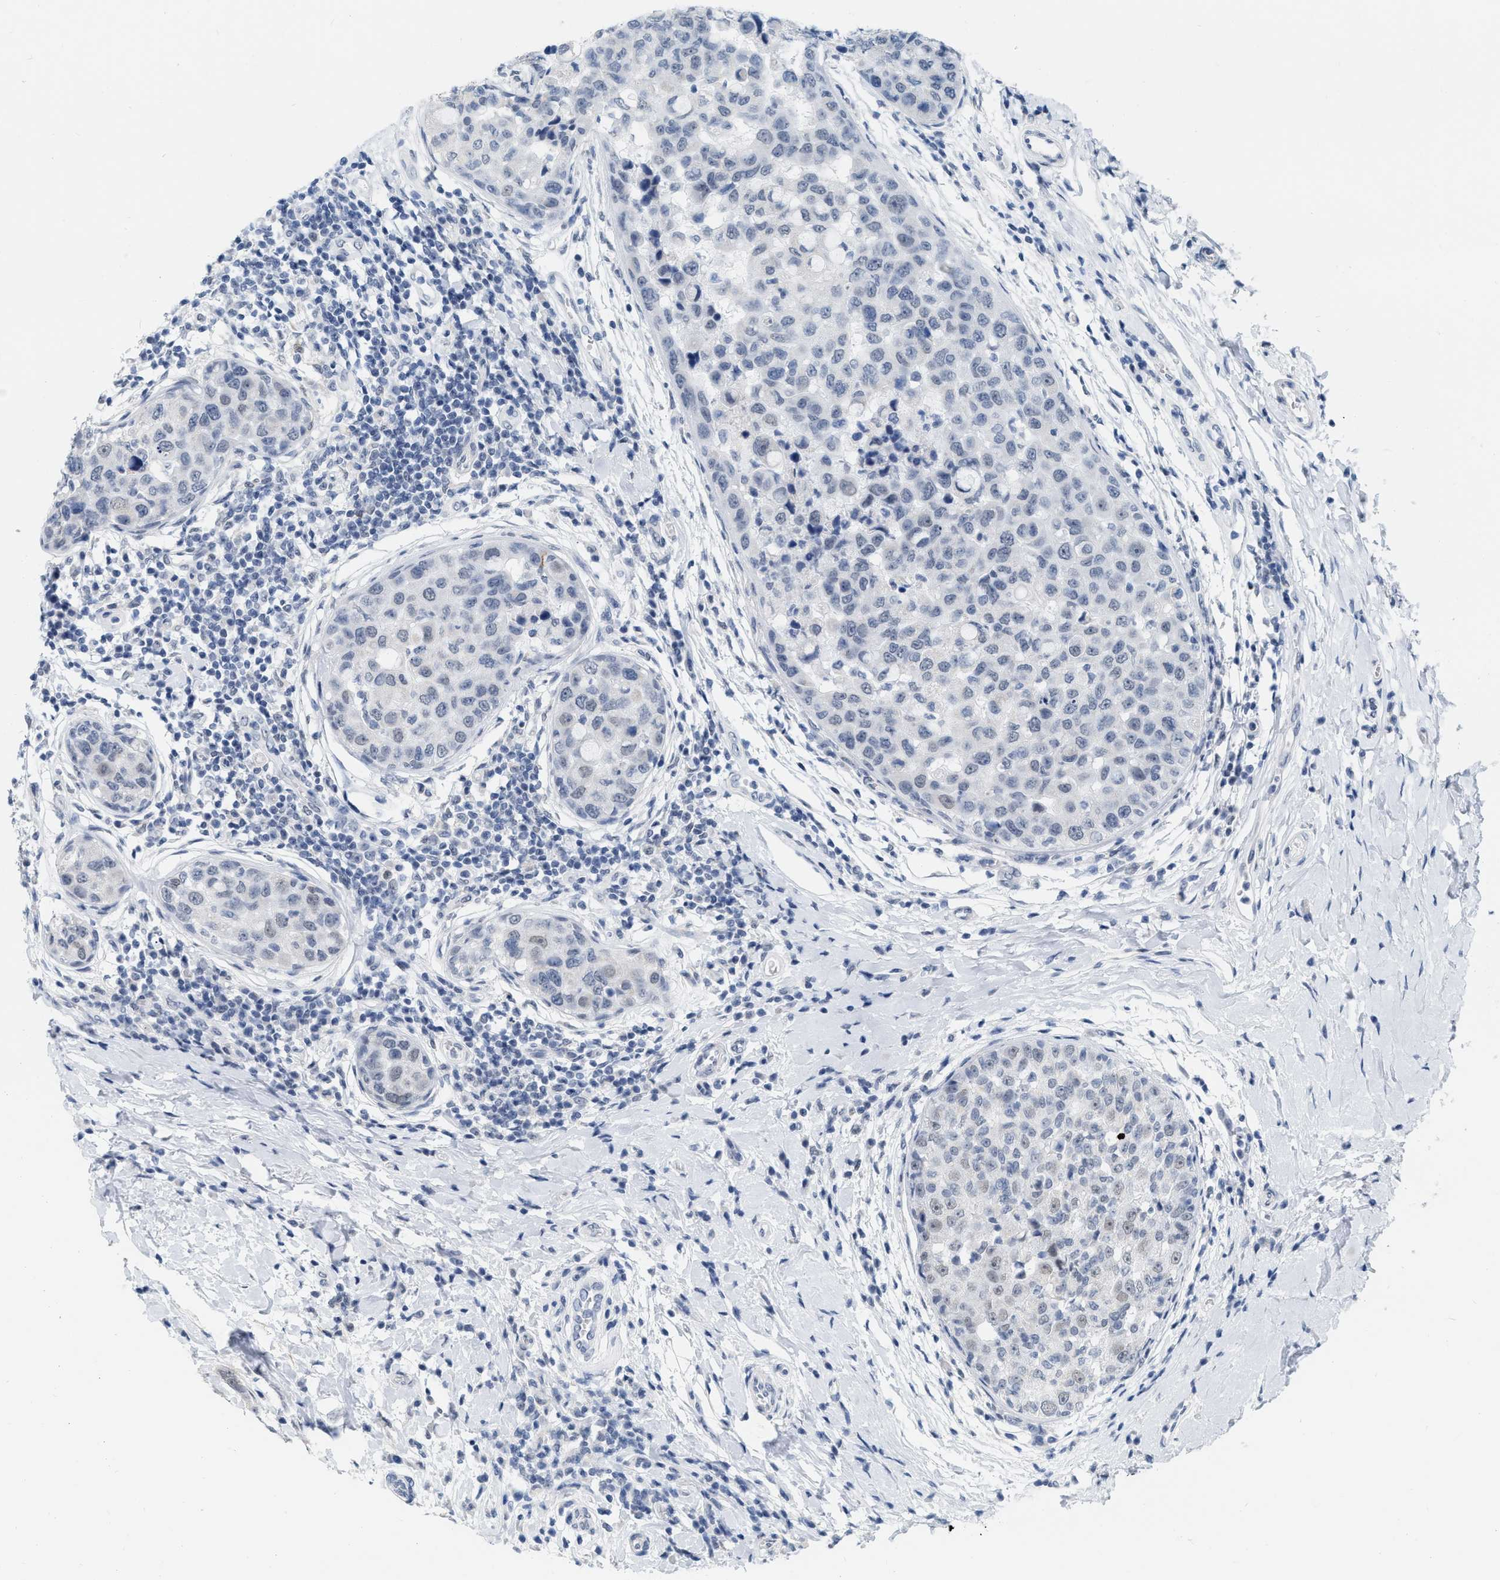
{"staining": {"intensity": "weak", "quantity": "<25%", "location": "nuclear"}, "tissue": "breast cancer", "cell_type": "Tumor cells", "image_type": "cancer", "snomed": [{"axis": "morphology", "description": "Duct carcinoma"}, {"axis": "topography", "description": "Breast"}], "caption": "Micrograph shows no protein staining in tumor cells of infiltrating ductal carcinoma (breast) tissue. The staining is performed using DAB (3,3'-diaminobenzidine) brown chromogen with nuclei counter-stained in using hematoxylin.", "gene": "XIRP1", "patient": {"sex": "female", "age": 27}}